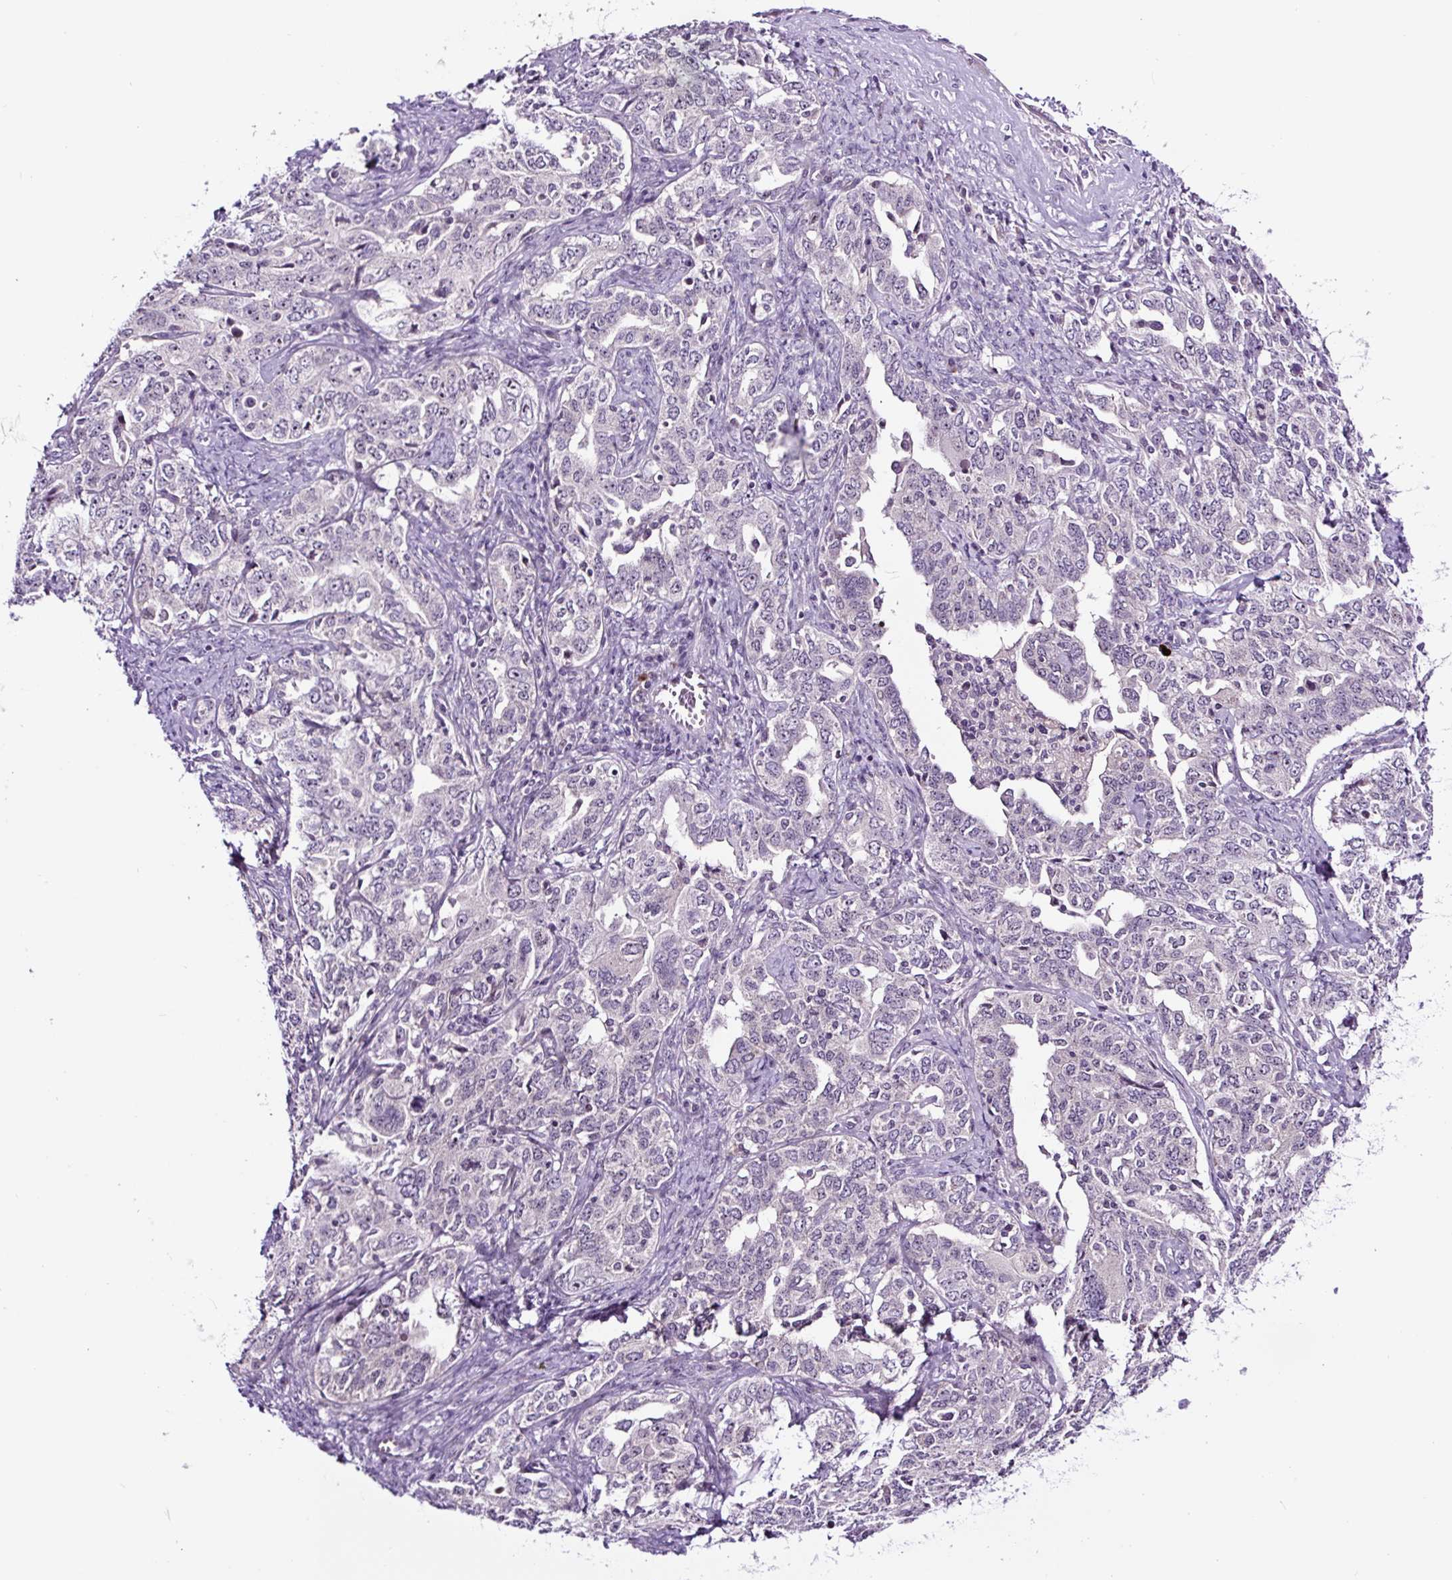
{"staining": {"intensity": "negative", "quantity": "none", "location": "none"}, "tissue": "ovarian cancer", "cell_type": "Tumor cells", "image_type": "cancer", "snomed": [{"axis": "morphology", "description": "Carcinoma, endometroid"}, {"axis": "topography", "description": "Ovary"}], "caption": "This is an IHC photomicrograph of ovarian cancer (endometroid carcinoma). There is no staining in tumor cells.", "gene": "NOM1", "patient": {"sex": "female", "age": 62}}